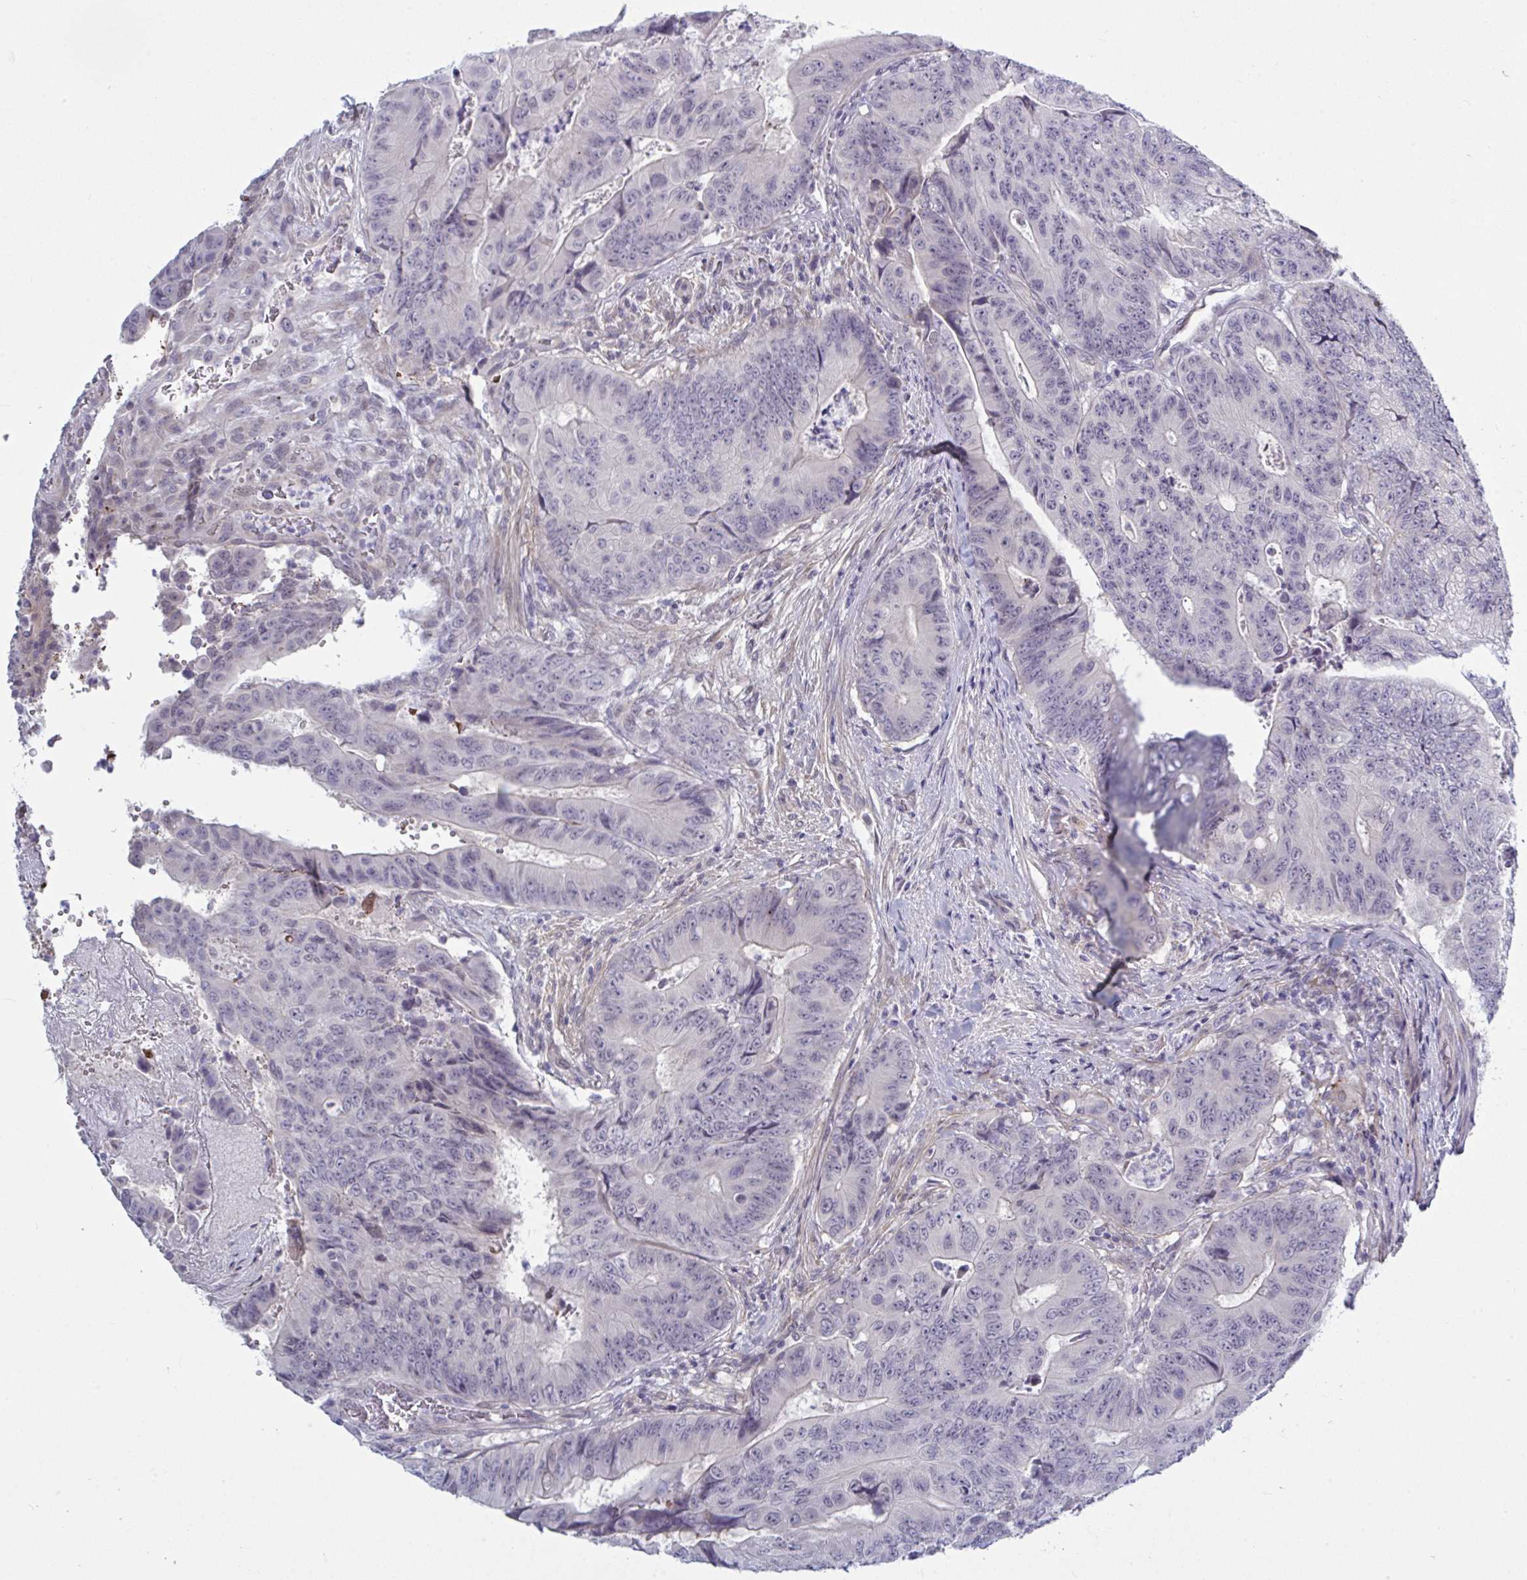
{"staining": {"intensity": "negative", "quantity": "none", "location": "none"}, "tissue": "colorectal cancer", "cell_type": "Tumor cells", "image_type": "cancer", "snomed": [{"axis": "morphology", "description": "Adenocarcinoma, NOS"}, {"axis": "topography", "description": "Colon"}], "caption": "DAB immunohistochemical staining of adenocarcinoma (colorectal) shows no significant staining in tumor cells. The staining is performed using DAB brown chromogen with nuclei counter-stained in using hematoxylin.", "gene": "TCEAL8", "patient": {"sex": "female", "age": 48}}